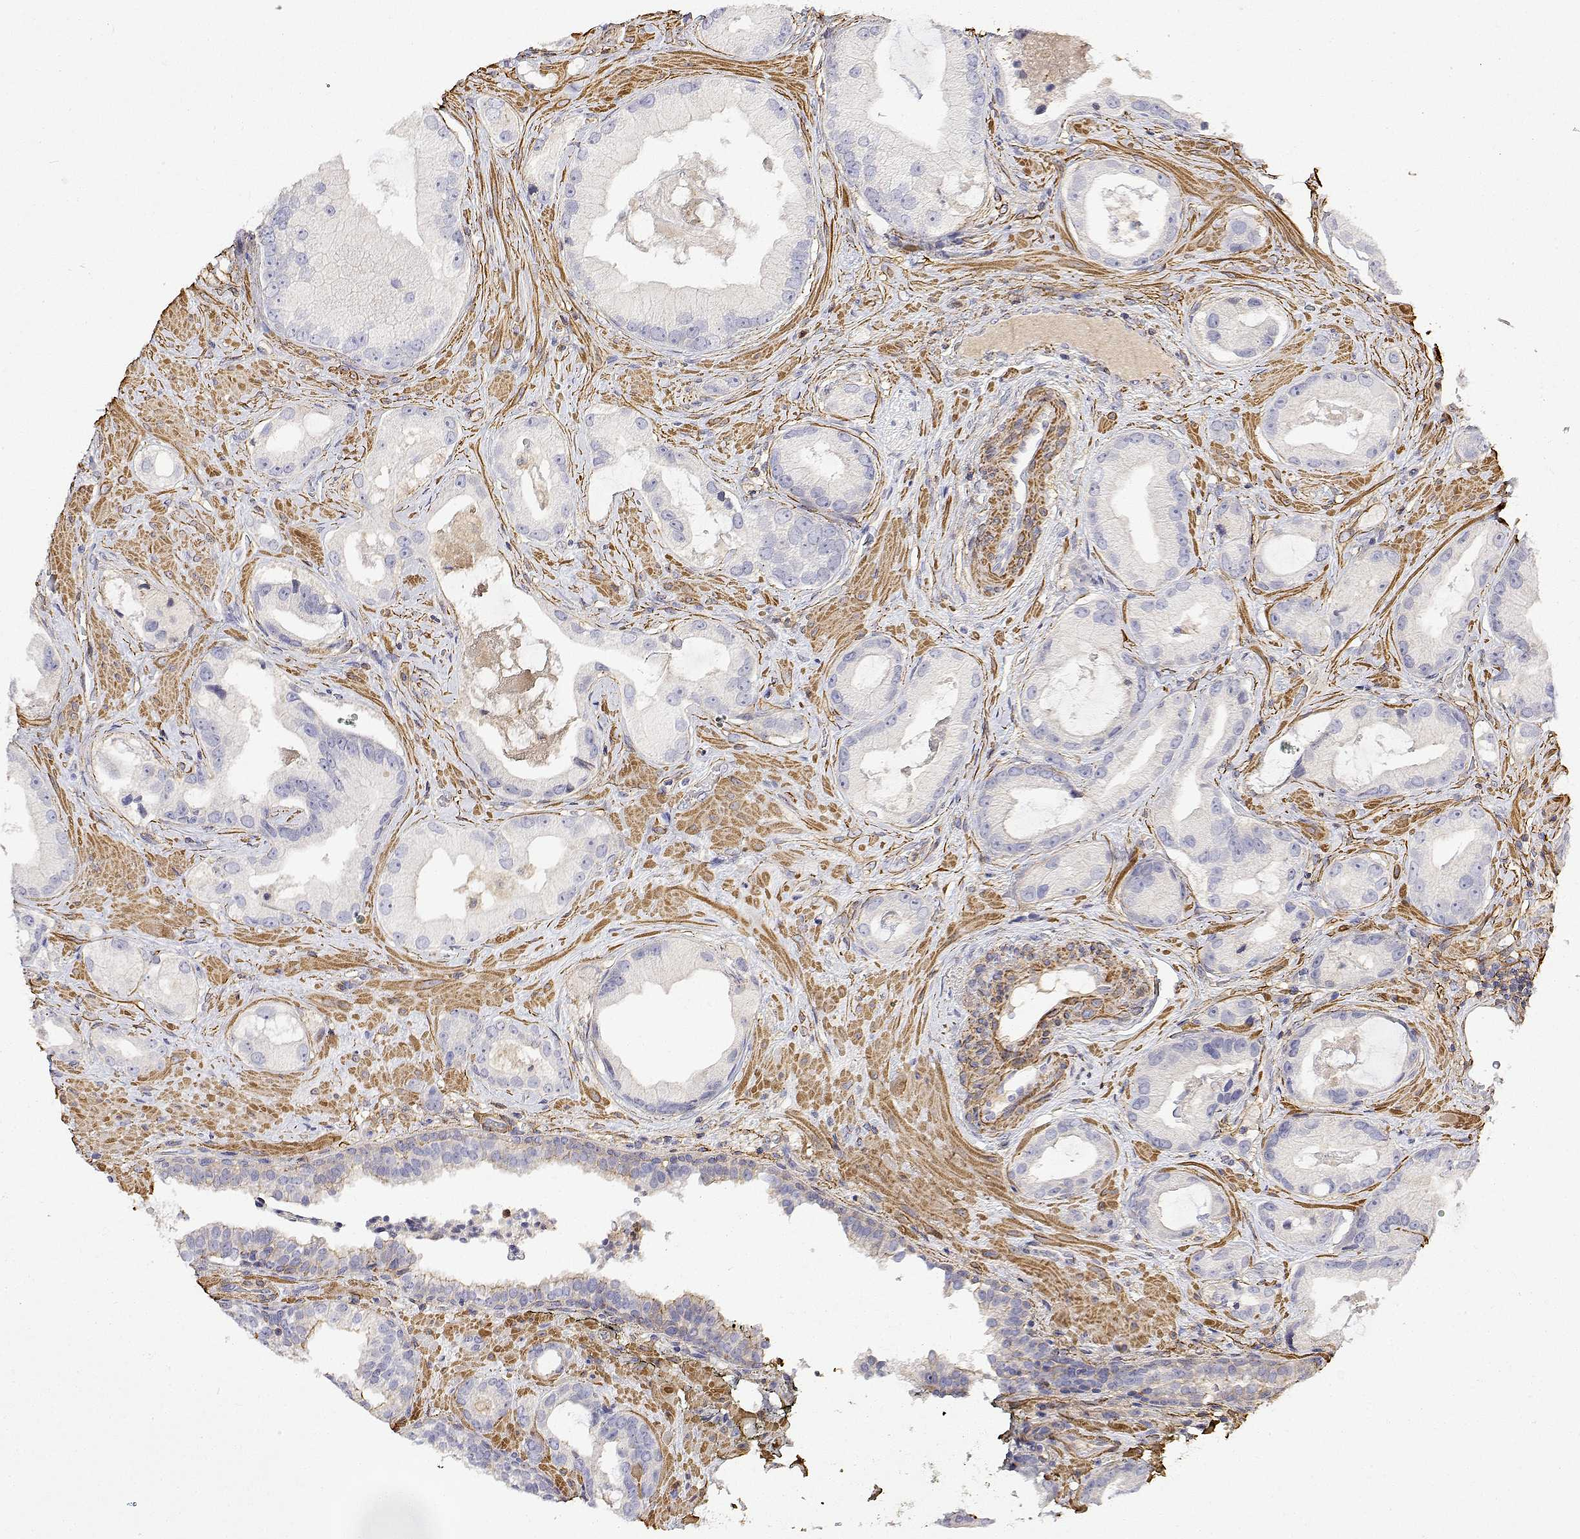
{"staining": {"intensity": "negative", "quantity": "none", "location": "none"}, "tissue": "prostate cancer", "cell_type": "Tumor cells", "image_type": "cancer", "snomed": [{"axis": "morphology", "description": "Adenocarcinoma, Low grade"}, {"axis": "topography", "description": "Prostate"}], "caption": "High power microscopy photomicrograph of an immunohistochemistry image of prostate low-grade adenocarcinoma, revealing no significant staining in tumor cells.", "gene": "SOWAHD", "patient": {"sex": "male", "age": 62}}